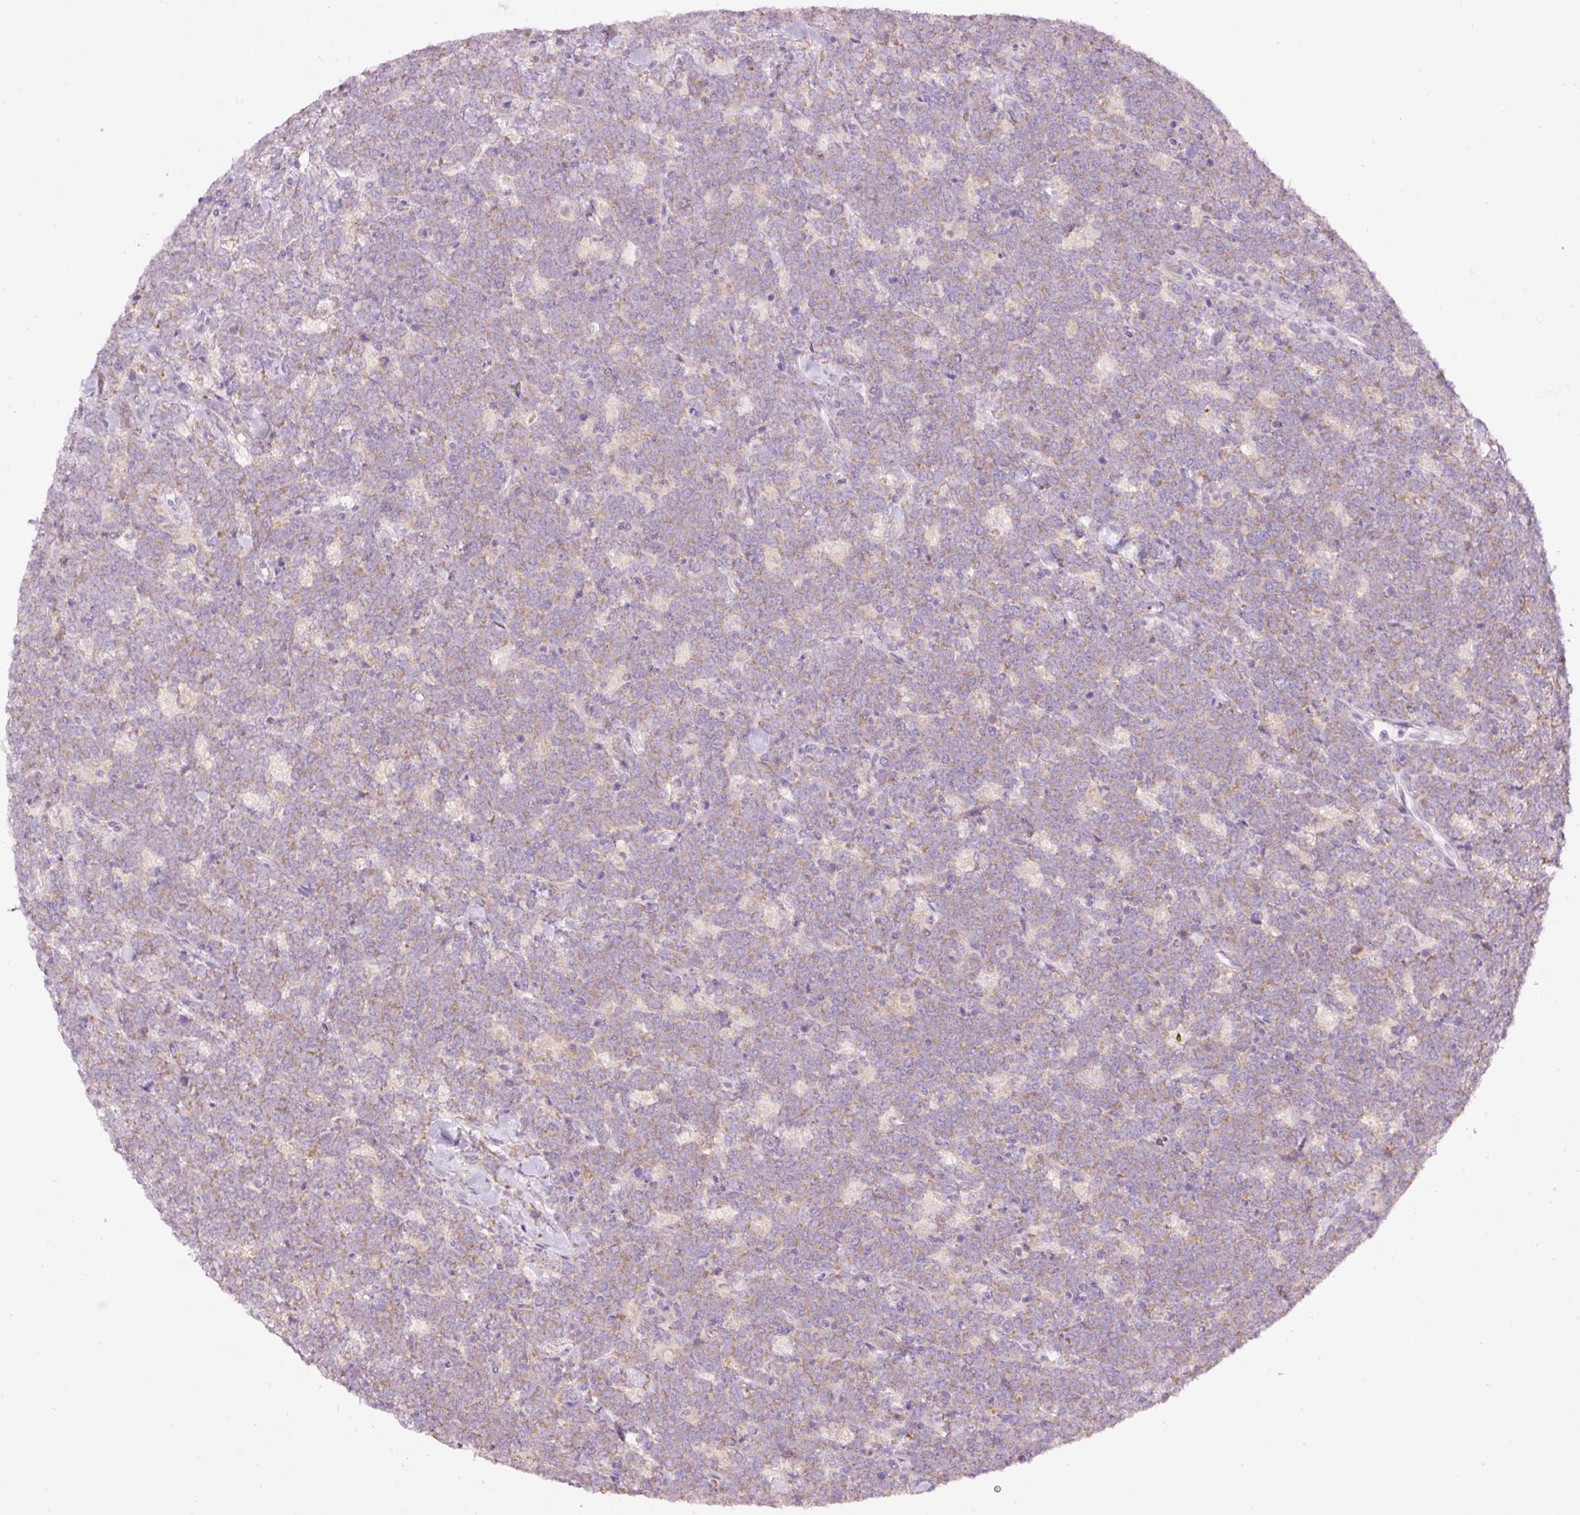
{"staining": {"intensity": "weak", "quantity": "25%-75%", "location": "cytoplasmic/membranous"}, "tissue": "lymphoma", "cell_type": "Tumor cells", "image_type": "cancer", "snomed": [{"axis": "morphology", "description": "Malignant lymphoma, non-Hodgkin's type, High grade"}, {"axis": "topography", "description": "Small intestine"}], "caption": "An image showing weak cytoplasmic/membranous positivity in about 25%-75% of tumor cells in lymphoma, as visualized by brown immunohistochemical staining.", "gene": "RSPO2", "patient": {"sex": "male", "age": 8}}